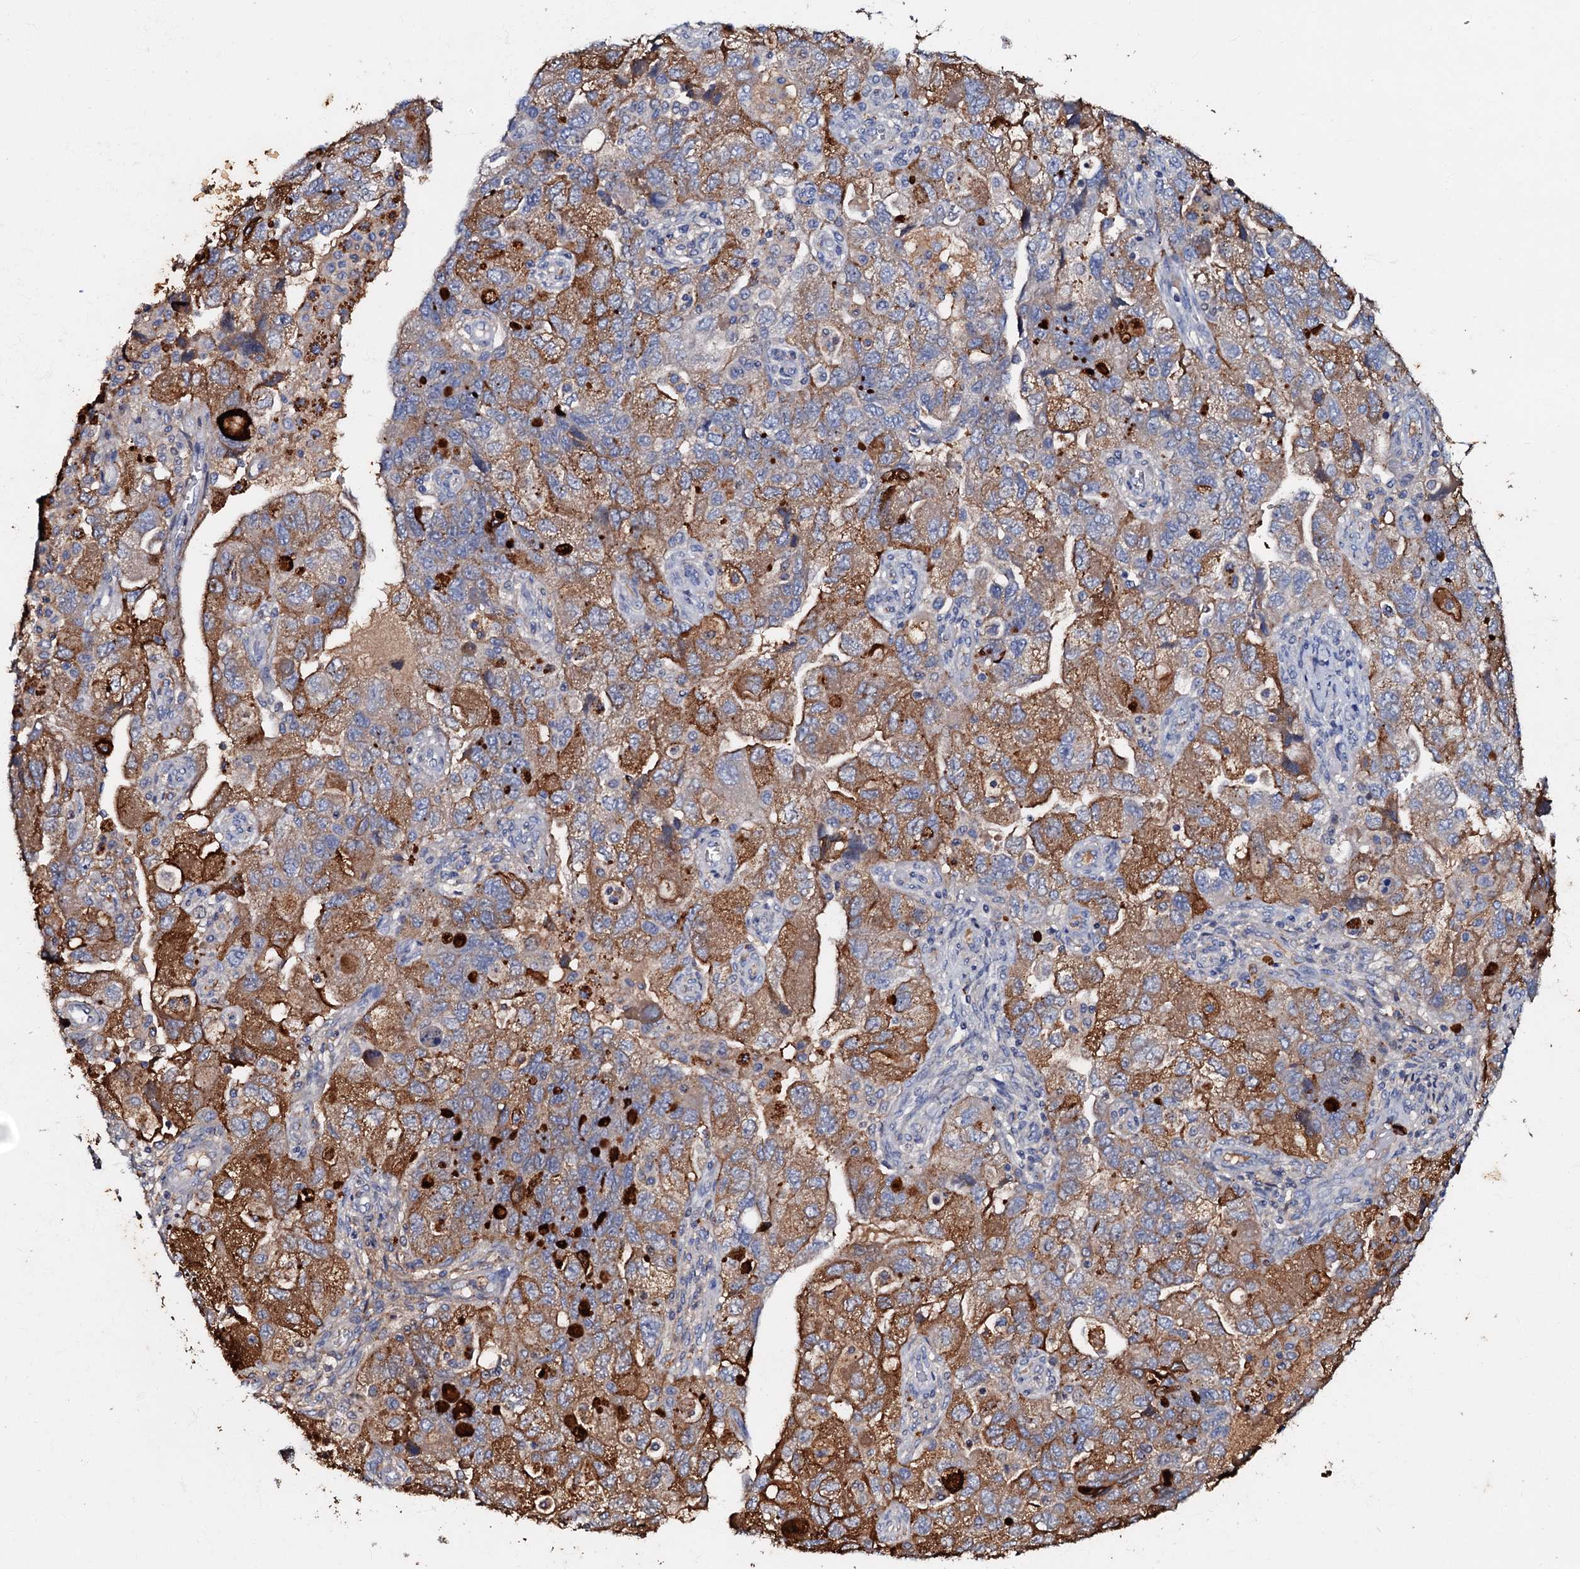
{"staining": {"intensity": "moderate", "quantity": ">75%", "location": "cytoplasmic/membranous"}, "tissue": "ovarian cancer", "cell_type": "Tumor cells", "image_type": "cancer", "snomed": [{"axis": "morphology", "description": "Carcinoma, NOS"}, {"axis": "morphology", "description": "Cystadenocarcinoma, serous, NOS"}, {"axis": "topography", "description": "Ovary"}], "caption": "DAB (3,3'-diaminobenzidine) immunohistochemical staining of ovarian serous cystadenocarcinoma displays moderate cytoplasmic/membranous protein expression in approximately >75% of tumor cells.", "gene": "MANSC4", "patient": {"sex": "female", "age": 69}}